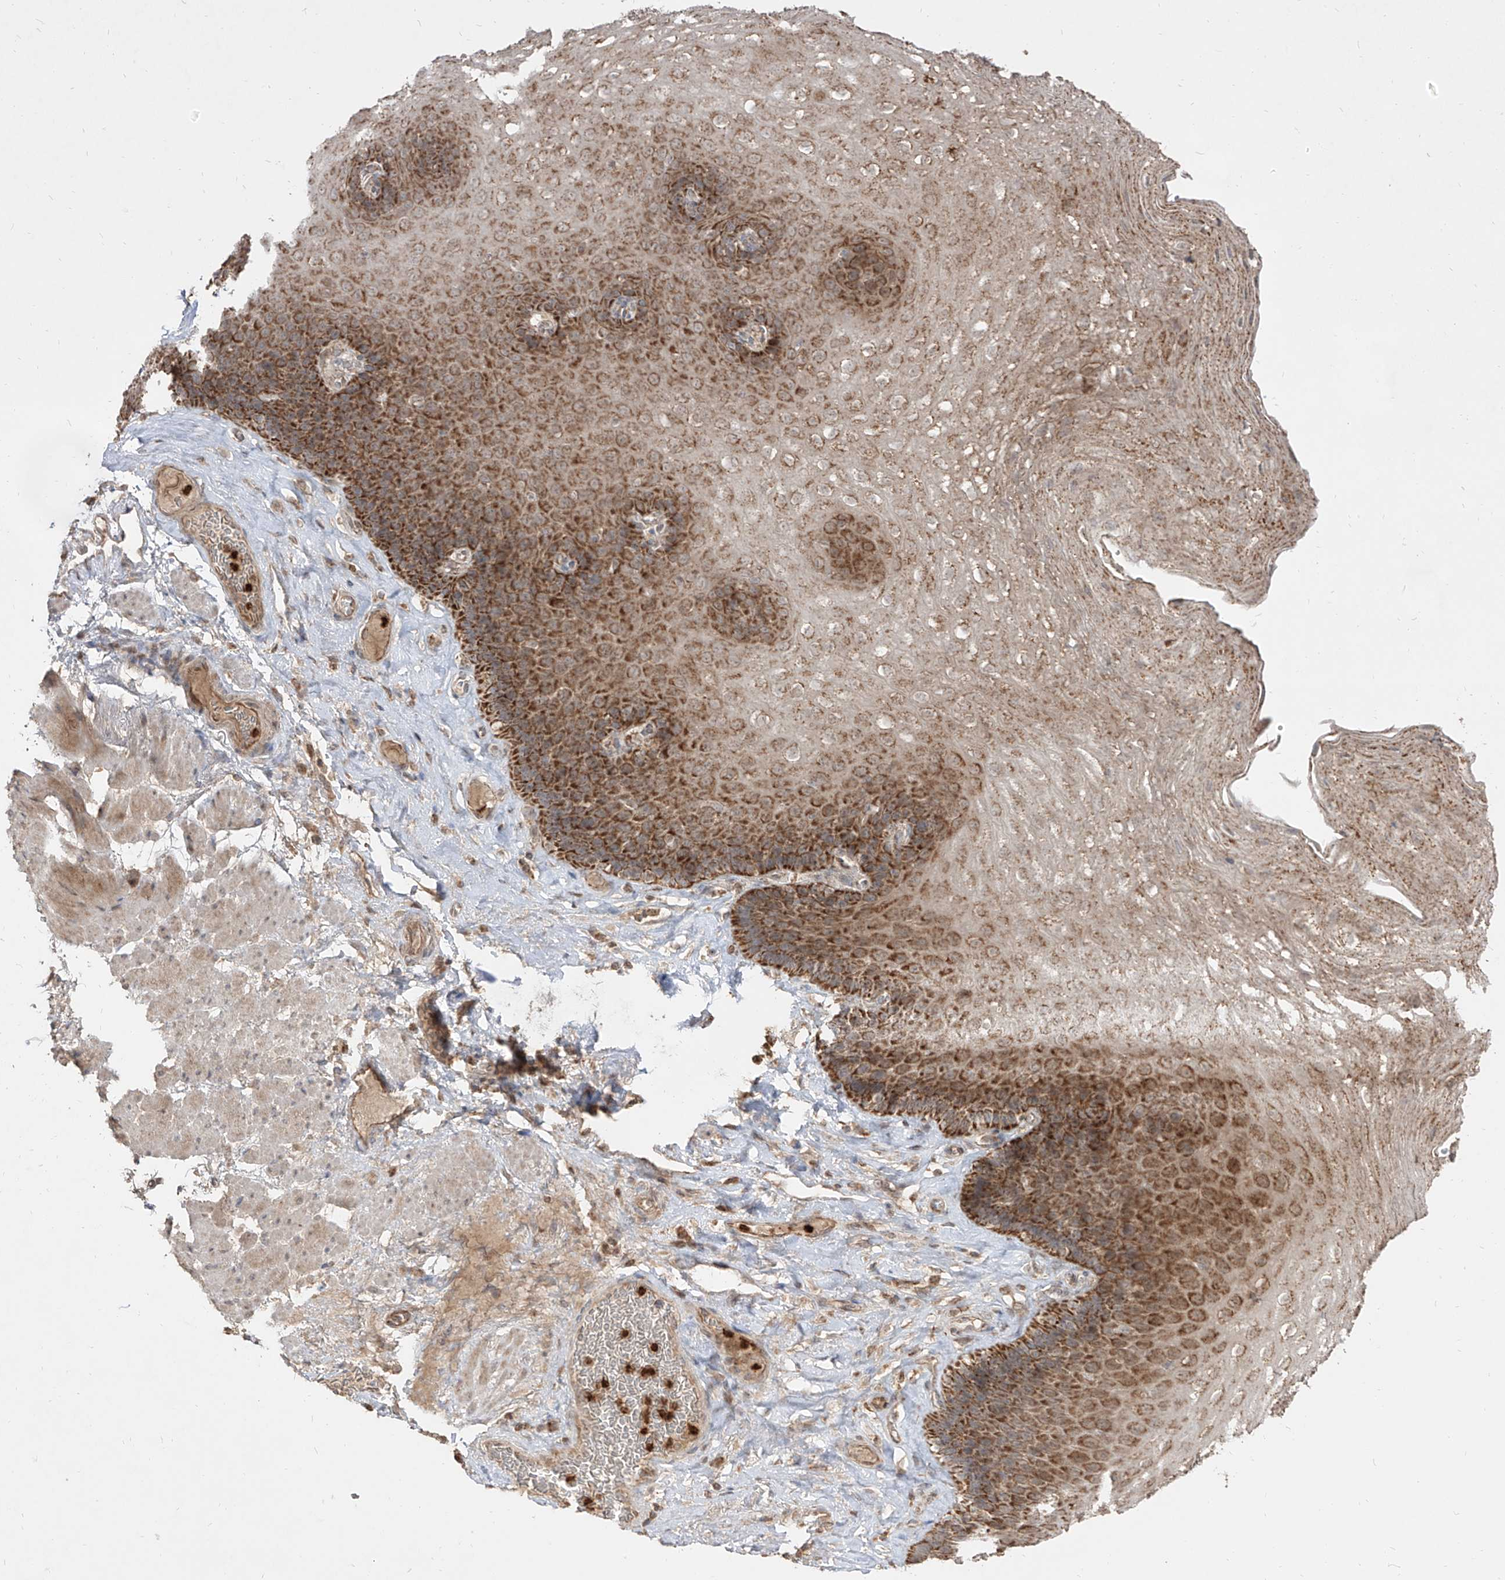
{"staining": {"intensity": "strong", "quantity": "25%-75%", "location": "cytoplasmic/membranous"}, "tissue": "esophagus", "cell_type": "Squamous epithelial cells", "image_type": "normal", "snomed": [{"axis": "morphology", "description": "Normal tissue, NOS"}, {"axis": "topography", "description": "Esophagus"}], "caption": "High-power microscopy captured an immunohistochemistry (IHC) photomicrograph of unremarkable esophagus, revealing strong cytoplasmic/membranous expression in about 25%-75% of squamous epithelial cells.", "gene": "AIM2", "patient": {"sex": "female", "age": 66}}